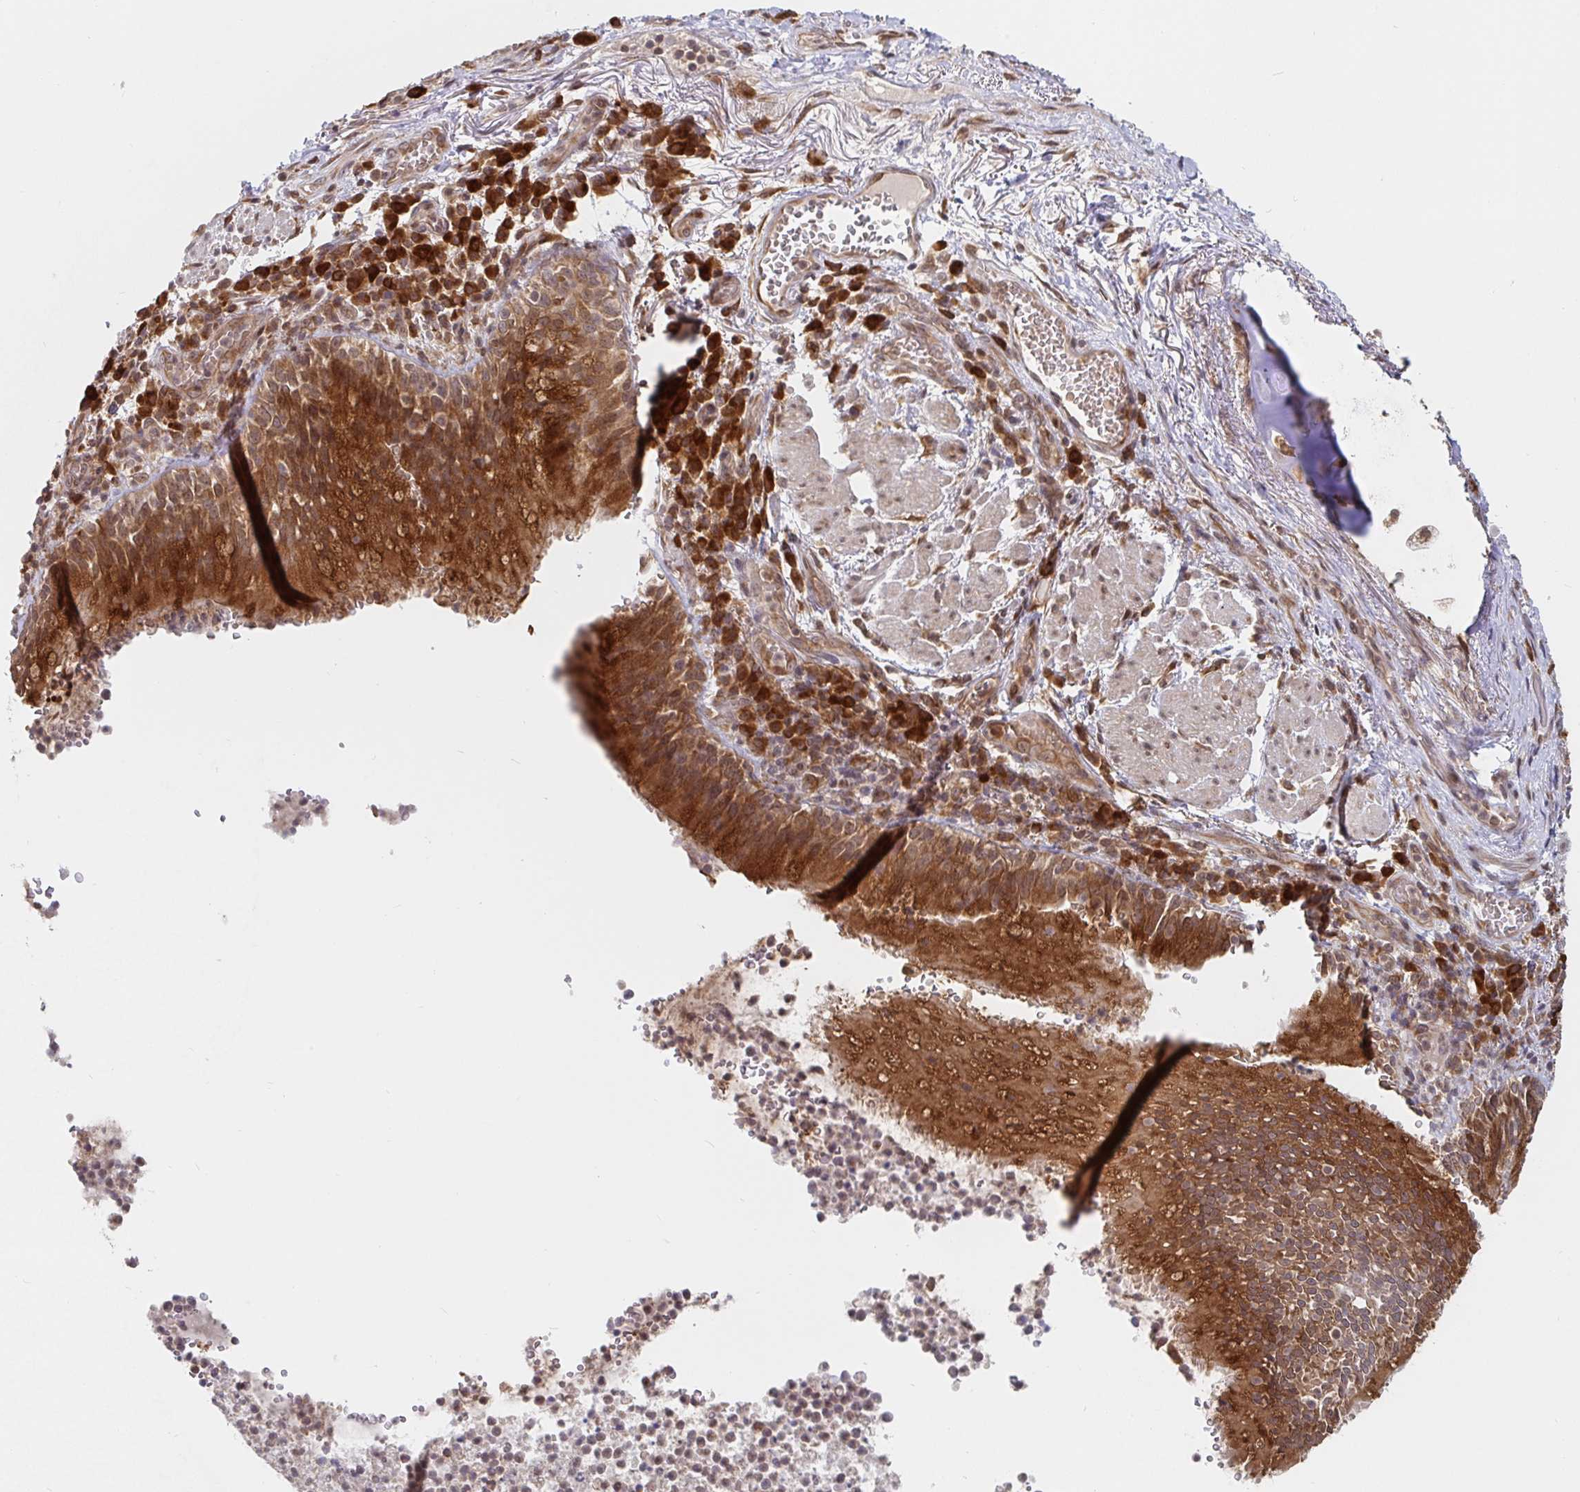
{"staining": {"intensity": "strong", "quantity": ">75%", "location": "cytoplasmic/membranous"}, "tissue": "bronchus", "cell_type": "Respiratory epithelial cells", "image_type": "normal", "snomed": [{"axis": "morphology", "description": "Normal tissue, NOS"}, {"axis": "topography", "description": "Lymph node"}, {"axis": "topography", "description": "Bronchus"}], "caption": "IHC of normal bronchus displays high levels of strong cytoplasmic/membranous staining in approximately >75% of respiratory epithelial cells. Using DAB (3,3'-diaminobenzidine) (brown) and hematoxylin (blue) stains, captured at high magnification using brightfield microscopy.", "gene": "ALG1L2", "patient": {"sex": "male", "age": 56}}